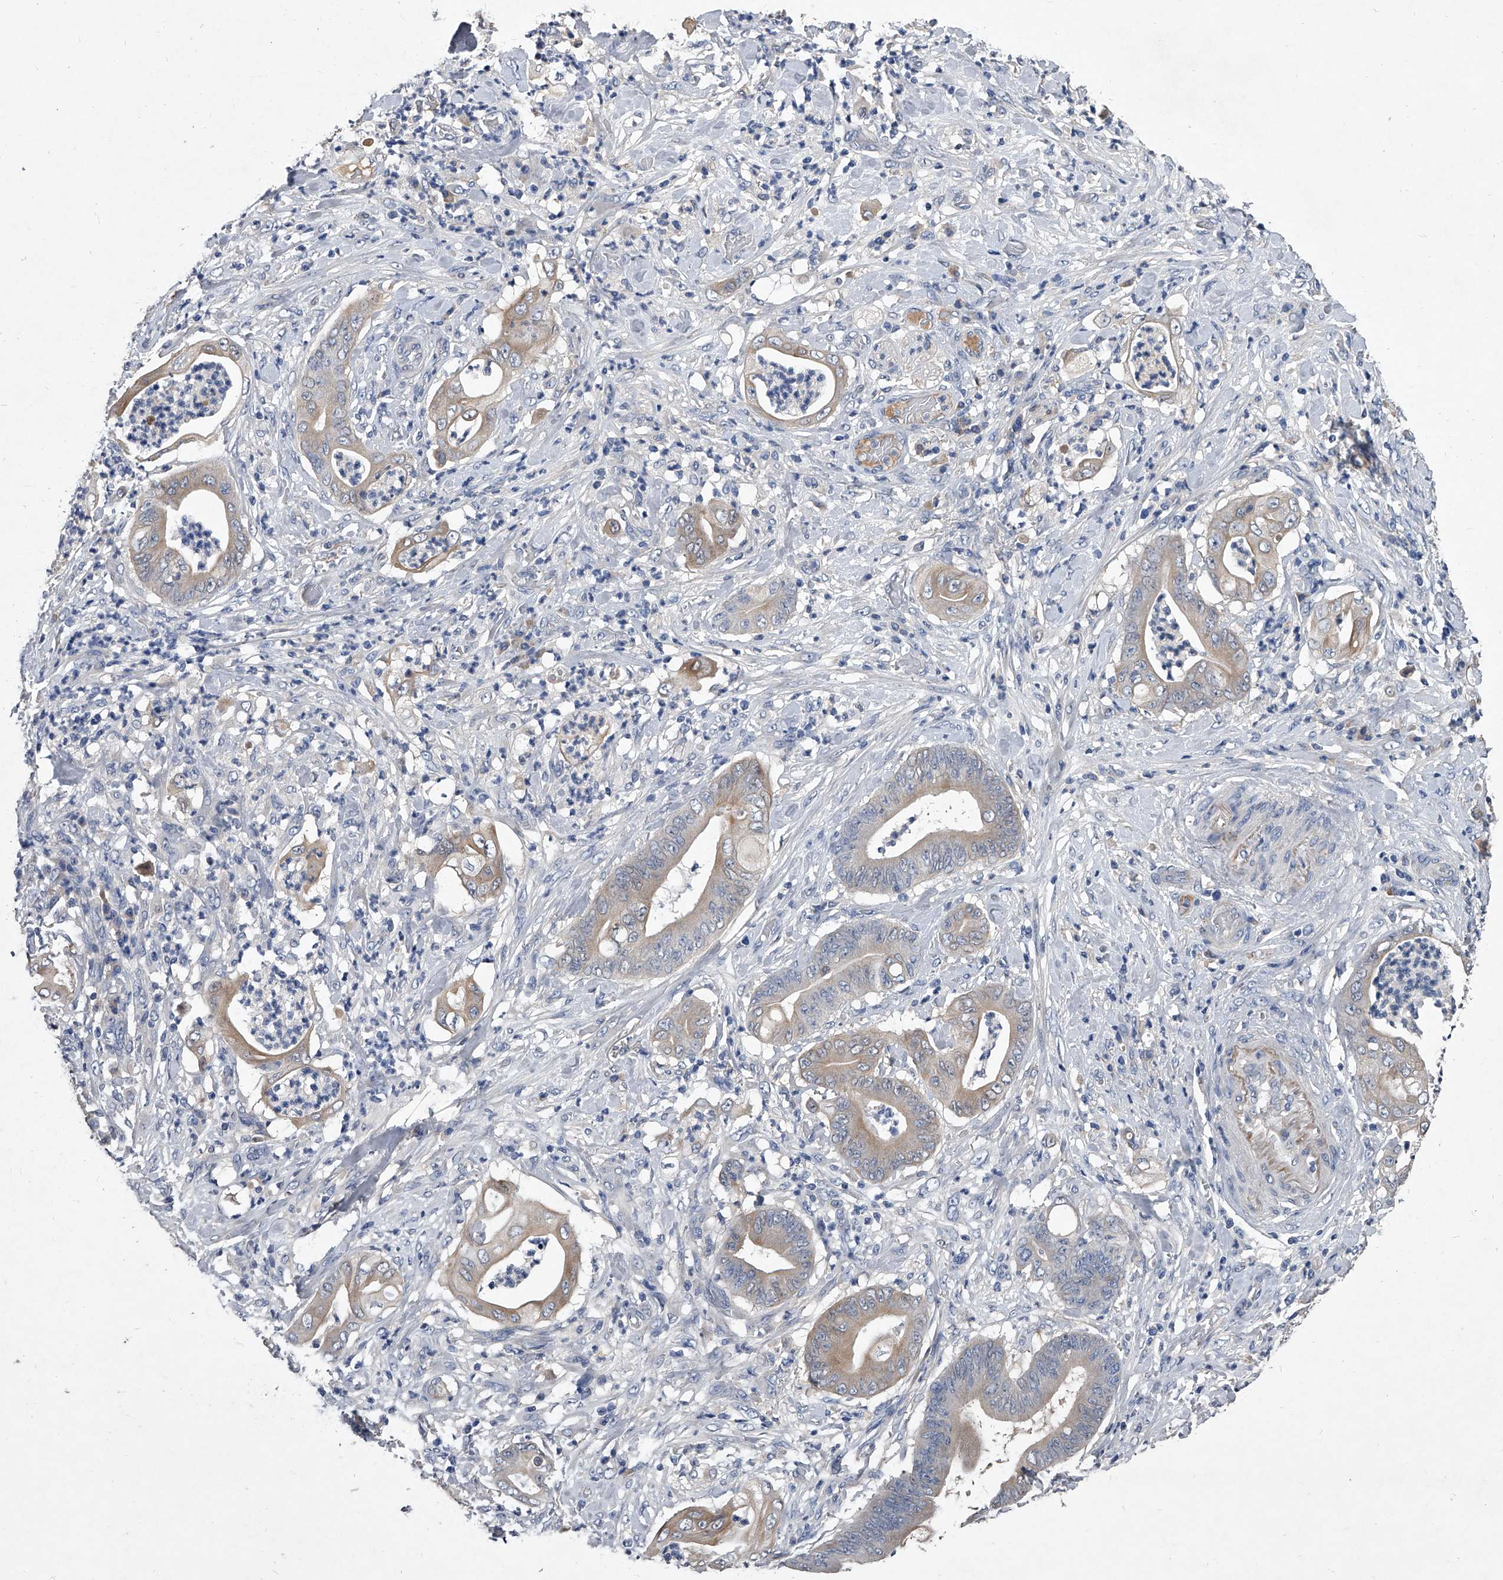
{"staining": {"intensity": "weak", "quantity": ">75%", "location": "cytoplasmic/membranous"}, "tissue": "stomach cancer", "cell_type": "Tumor cells", "image_type": "cancer", "snomed": [{"axis": "morphology", "description": "Adenocarcinoma, NOS"}, {"axis": "topography", "description": "Stomach"}], "caption": "This is a histology image of immunohistochemistry staining of stomach cancer, which shows weak expression in the cytoplasmic/membranous of tumor cells.", "gene": "C5", "patient": {"sex": "female", "age": 73}}